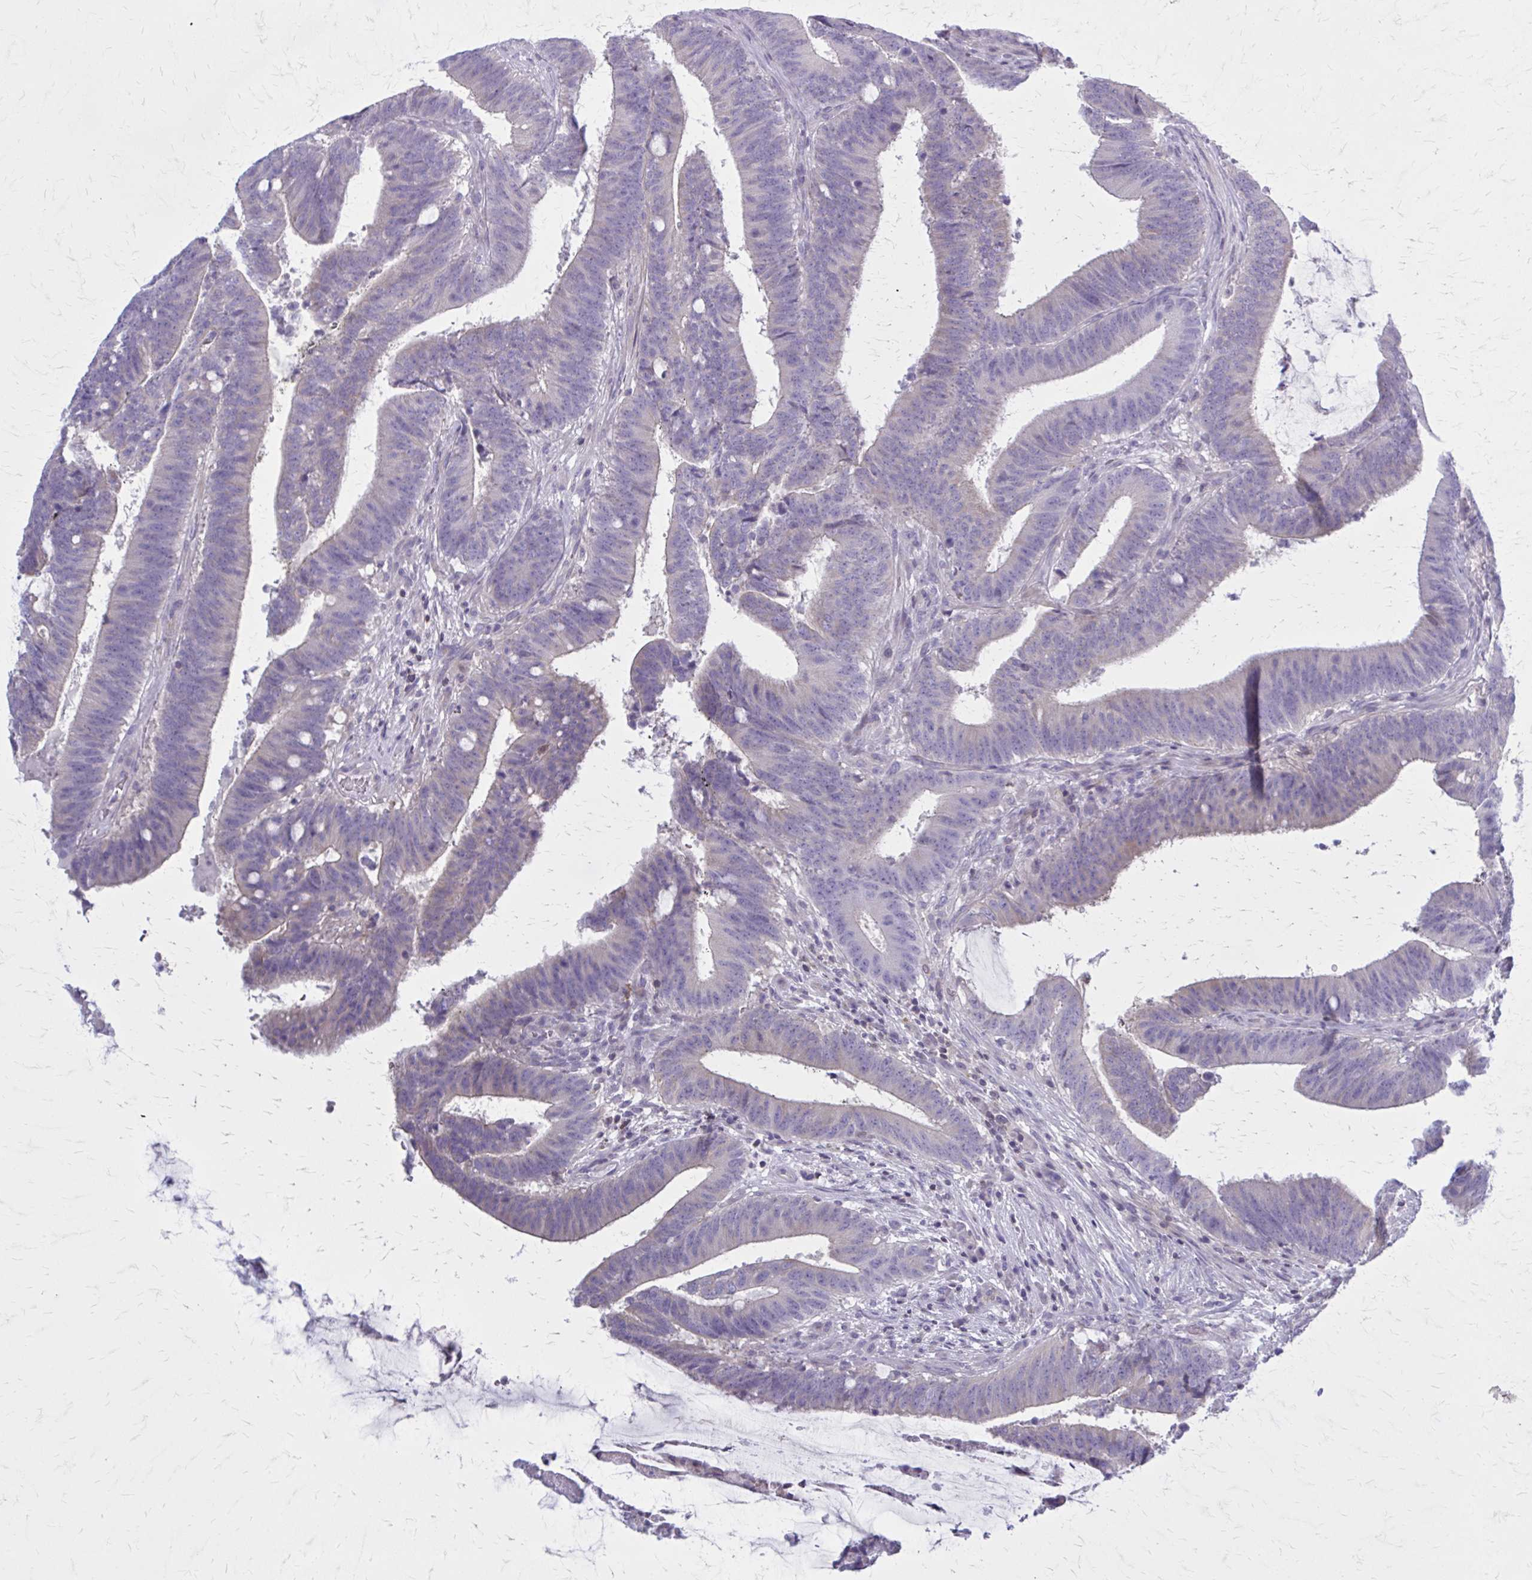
{"staining": {"intensity": "negative", "quantity": "none", "location": "none"}, "tissue": "colorectal cancer", "cell_type": "Tumor cells", "image_type": "cancer", "snomed": [{"axis": "morphology", "description": "Adenocarcinoma, NOS"}, {"axis": "topography", "description": "Colon"}], "caption": "Immunohistochemical staining of colorectal cancer (adenocarcinoma) demonstrates no significant expression in tumor cells. (DAB (3,3'-diaminobenzidine) immunohistochemistry (IHC) with hematoxylin counter stain).", "gene": "PITPNM1", "patient": {"sex": "female", "age": 43}}